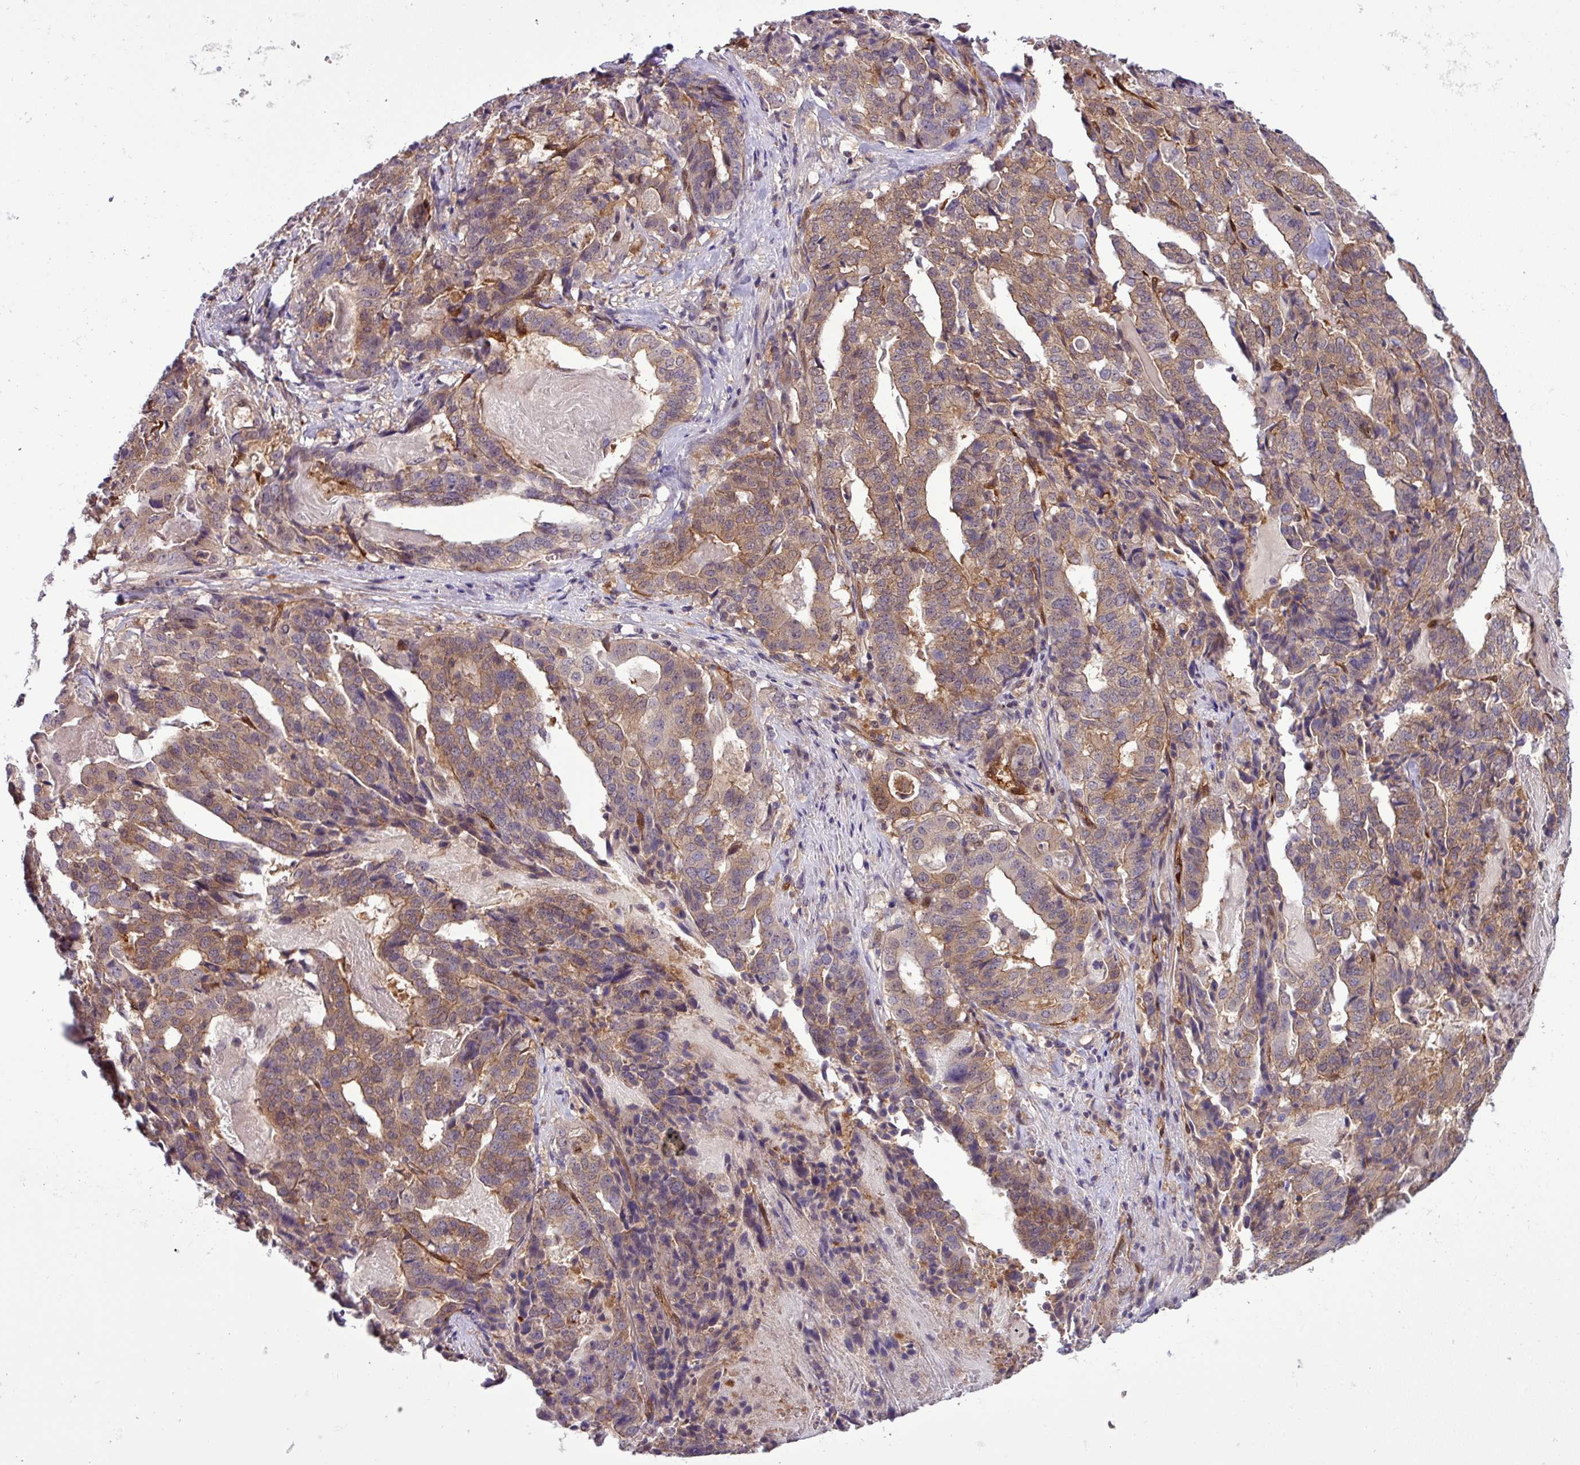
{"staining": {"intensity": "moderate", "quantity": ">75%", "location": "cytoplasmic/membranous"}, "tissue": "stomach cancer", "cell_type": "Tumor cells", "image_type": "cancer", "snomed": [{"axis": "morphology", "description": "Adenocarcinoma, NOS"}, {"axis": "topography", "description": "Stomach"}], "caption": "An IHC micrograph of tumor tissue is shown. Protein staining in brown shows moderate cytoplasmic/membranous positivity in stomach cancer (adenocarcinoma) within tumor cells. Nuclei are stained in blue.", "gene": "CARHSP1", "patient": {"sex": "male", "age": 48}}